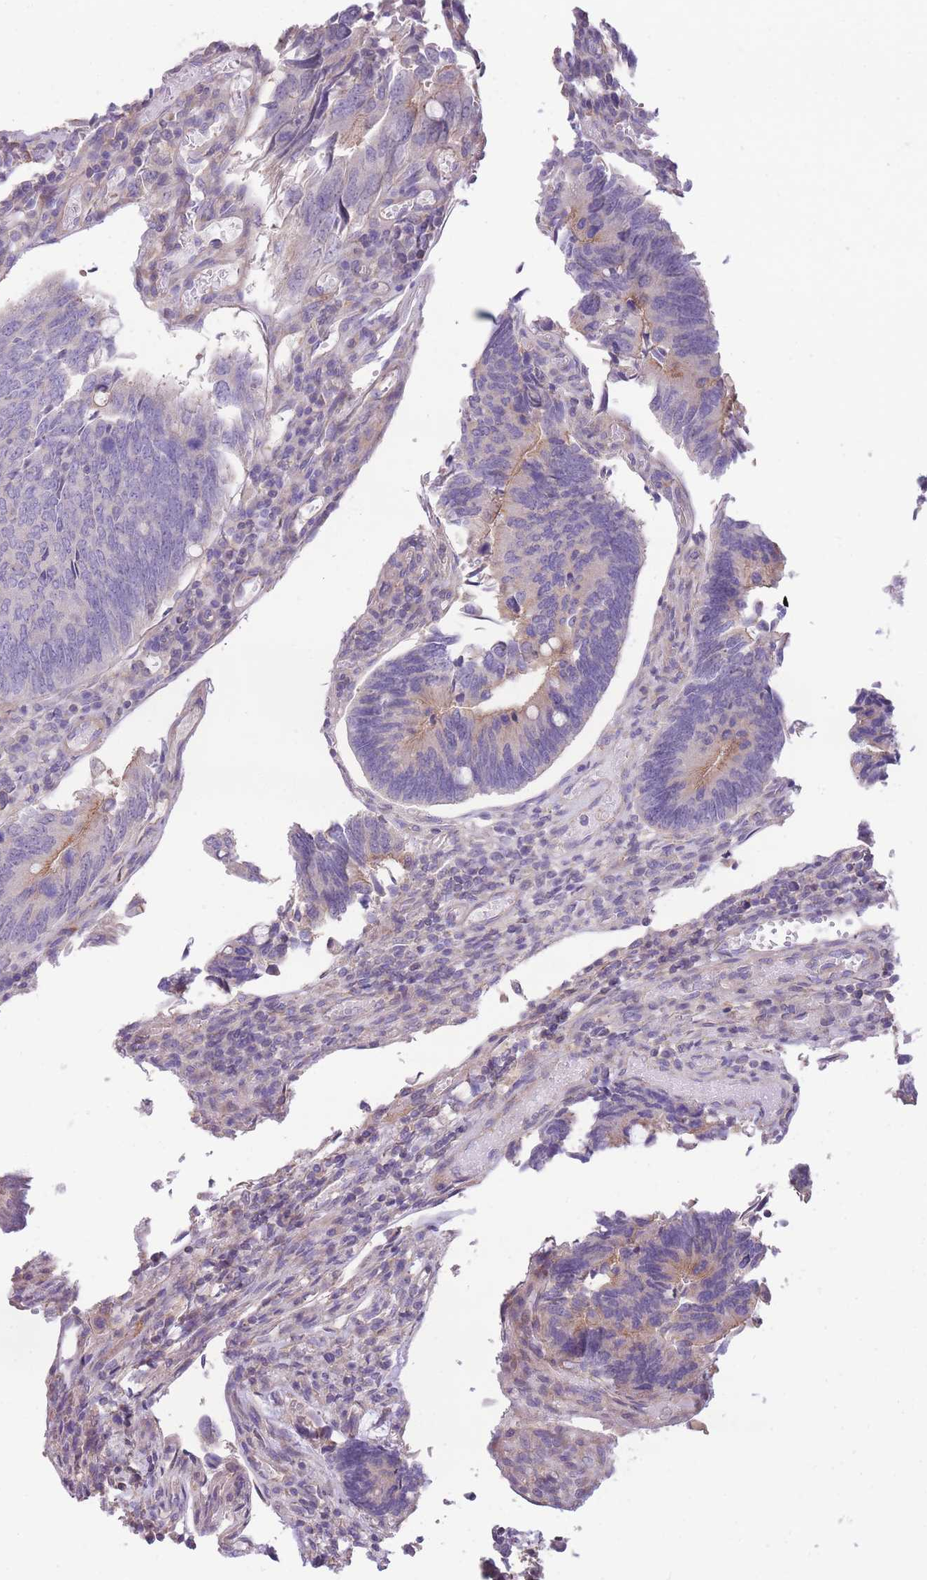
{"staining": {"intensity": "moderate", "quantity": "<25%", "location": "cytoplasmic/membranous"}, "tissue": "colorectal cancer", "cell_type": "Tumor cells", "image_type": "cancer", "snomed": [{"axis": "morphology", "description": "Adenocarcinoma, NOS"}, {"axis": "topography", "description": "Colon"}], "caption": "Colorectal cancer stained with IHC displays moderate cytoplasmic/membranous positivity in approximately <25% of tumor cells.", "gene": "OR5T1", "patient": {"sex": "male", "age": 87}}